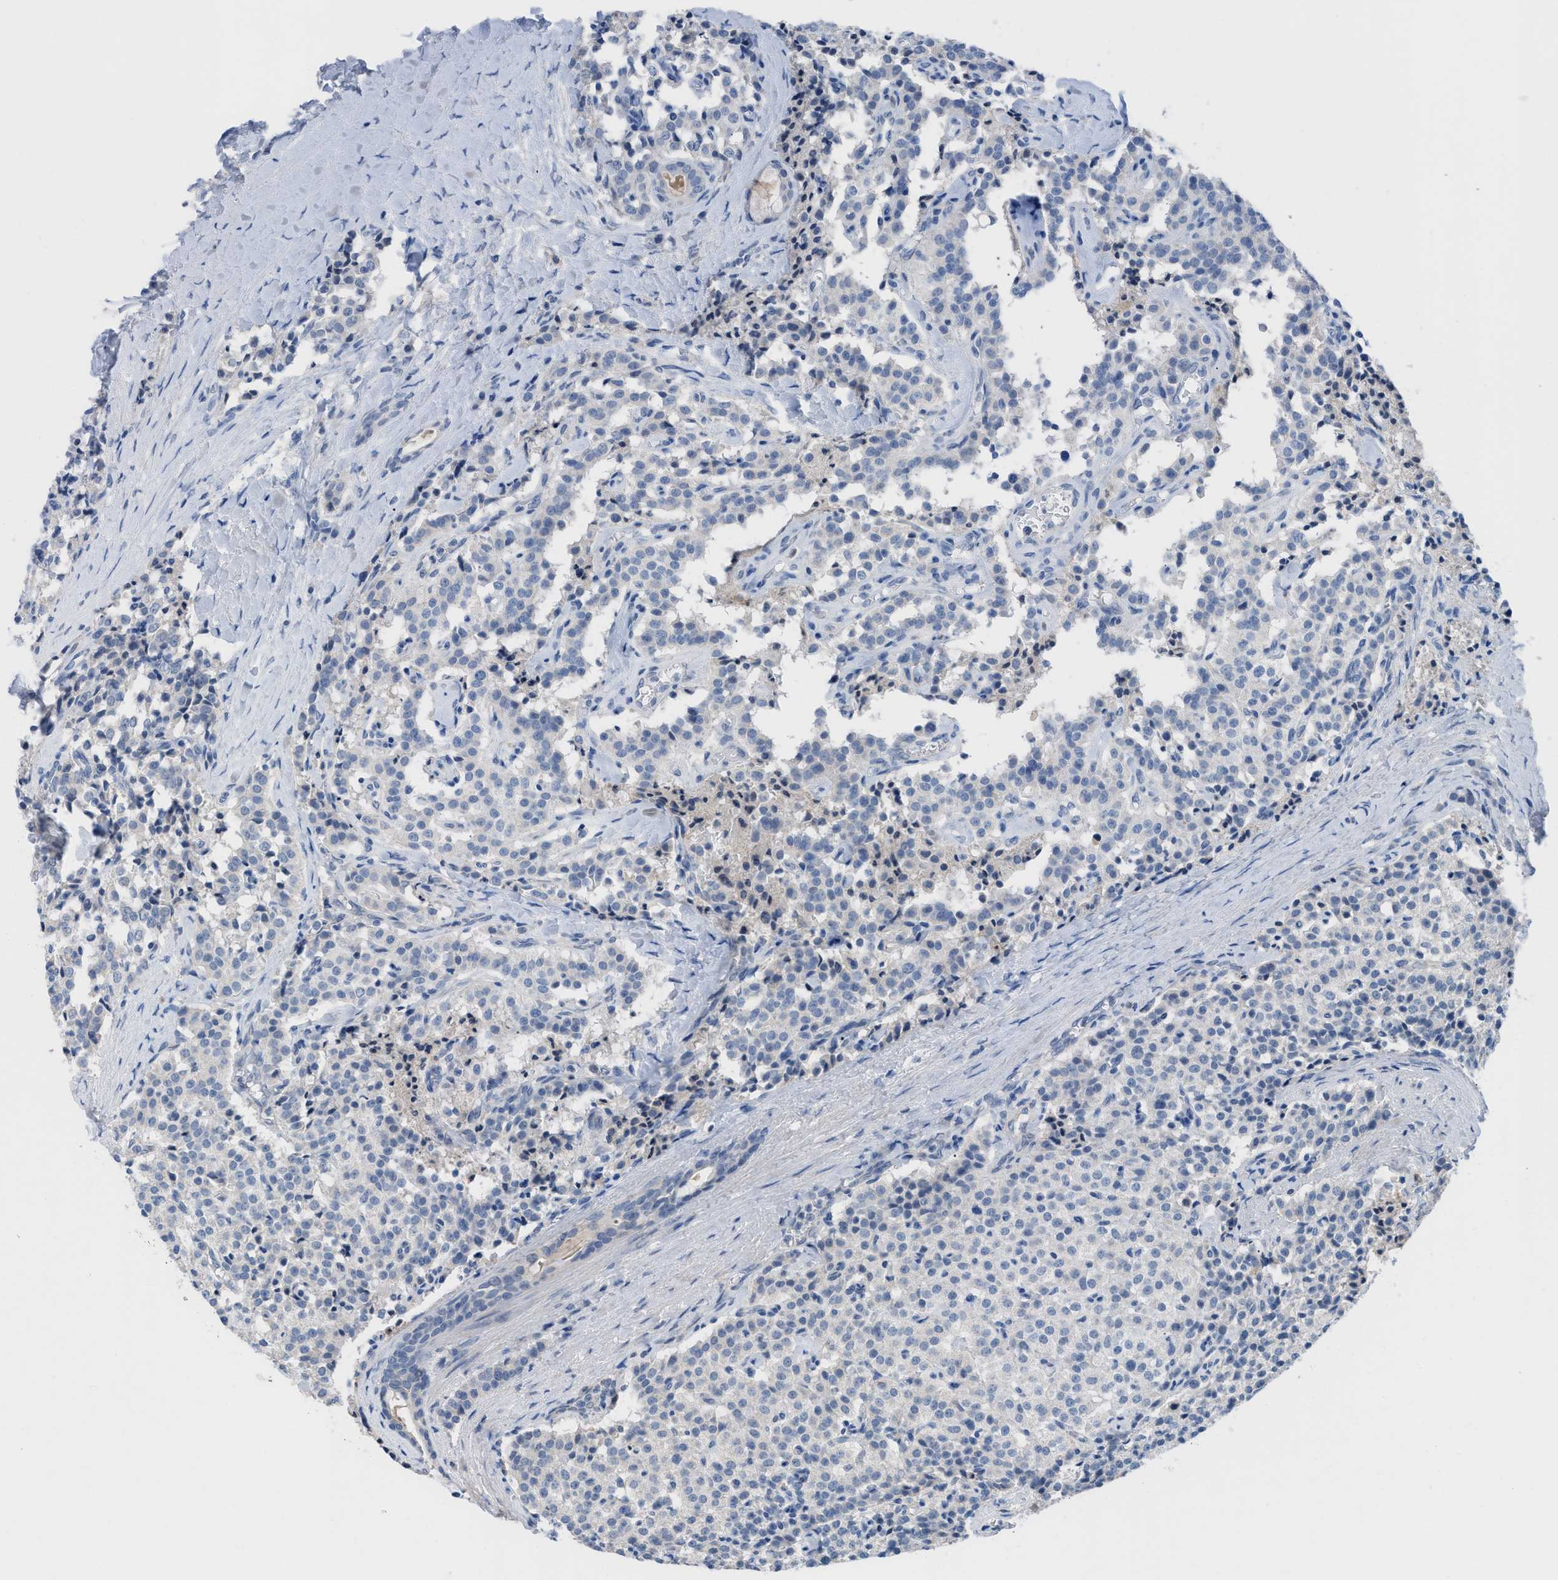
{"staining": {"intensity": "negative", "quantity": "none", "location": "none"}, "tissue": "carcinoid", "cell_type": "Tumor cells", "image_type": "cancer", "snomed": [{"axis": "morphology", "description": "Carcinoid, malignant, NOS"}, {"axis": "topography", "description": "Lung"}], "caption": "Carcinoid was stained to show a protein in brown. There is no significant staining in tumor cells.", "gene": "HPX", "patient": {"sex": "male", "age": 30}}